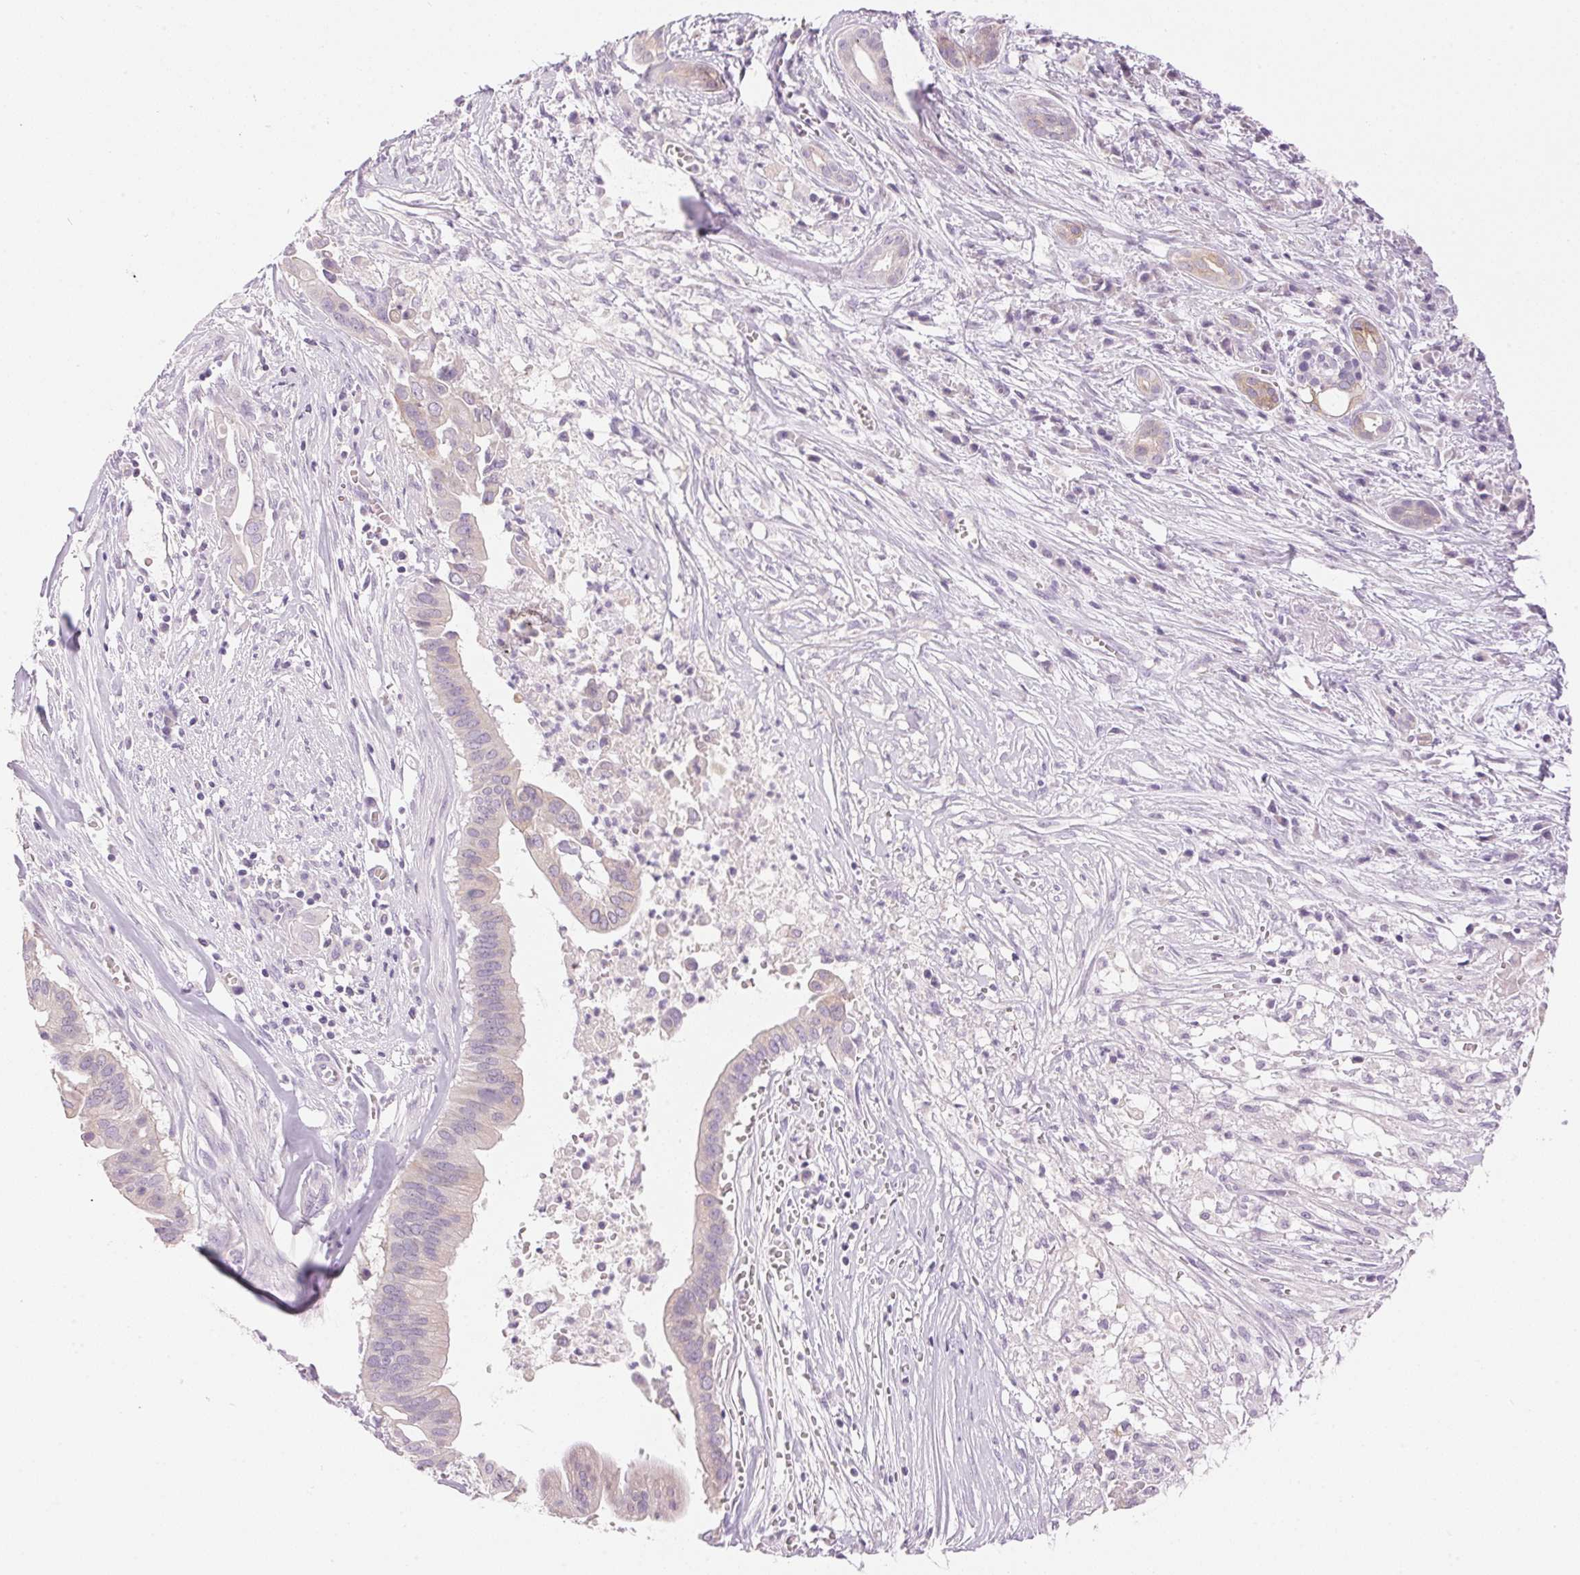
{"staining": {"intensity": "weak", "quantity": "<25%", "location": "cytoplasmic/membranous"}, "tissue": "pancreatic cancer", "cell_type": "Tumor cells", "image_type": "cancer", "snomed": [{"axis": "morphology", "description": "Adenocarcinoma, NOS"}, {"axis": "topography", "description": "Pancreas"}], "caption": "This is a micrograph of immunohistochemistry staining of pancreatic adenocarcinoma, which shows no expression in tumor cells.", "gene": "HSD17B2", "patient": {"sex": "male", "age": 61}}